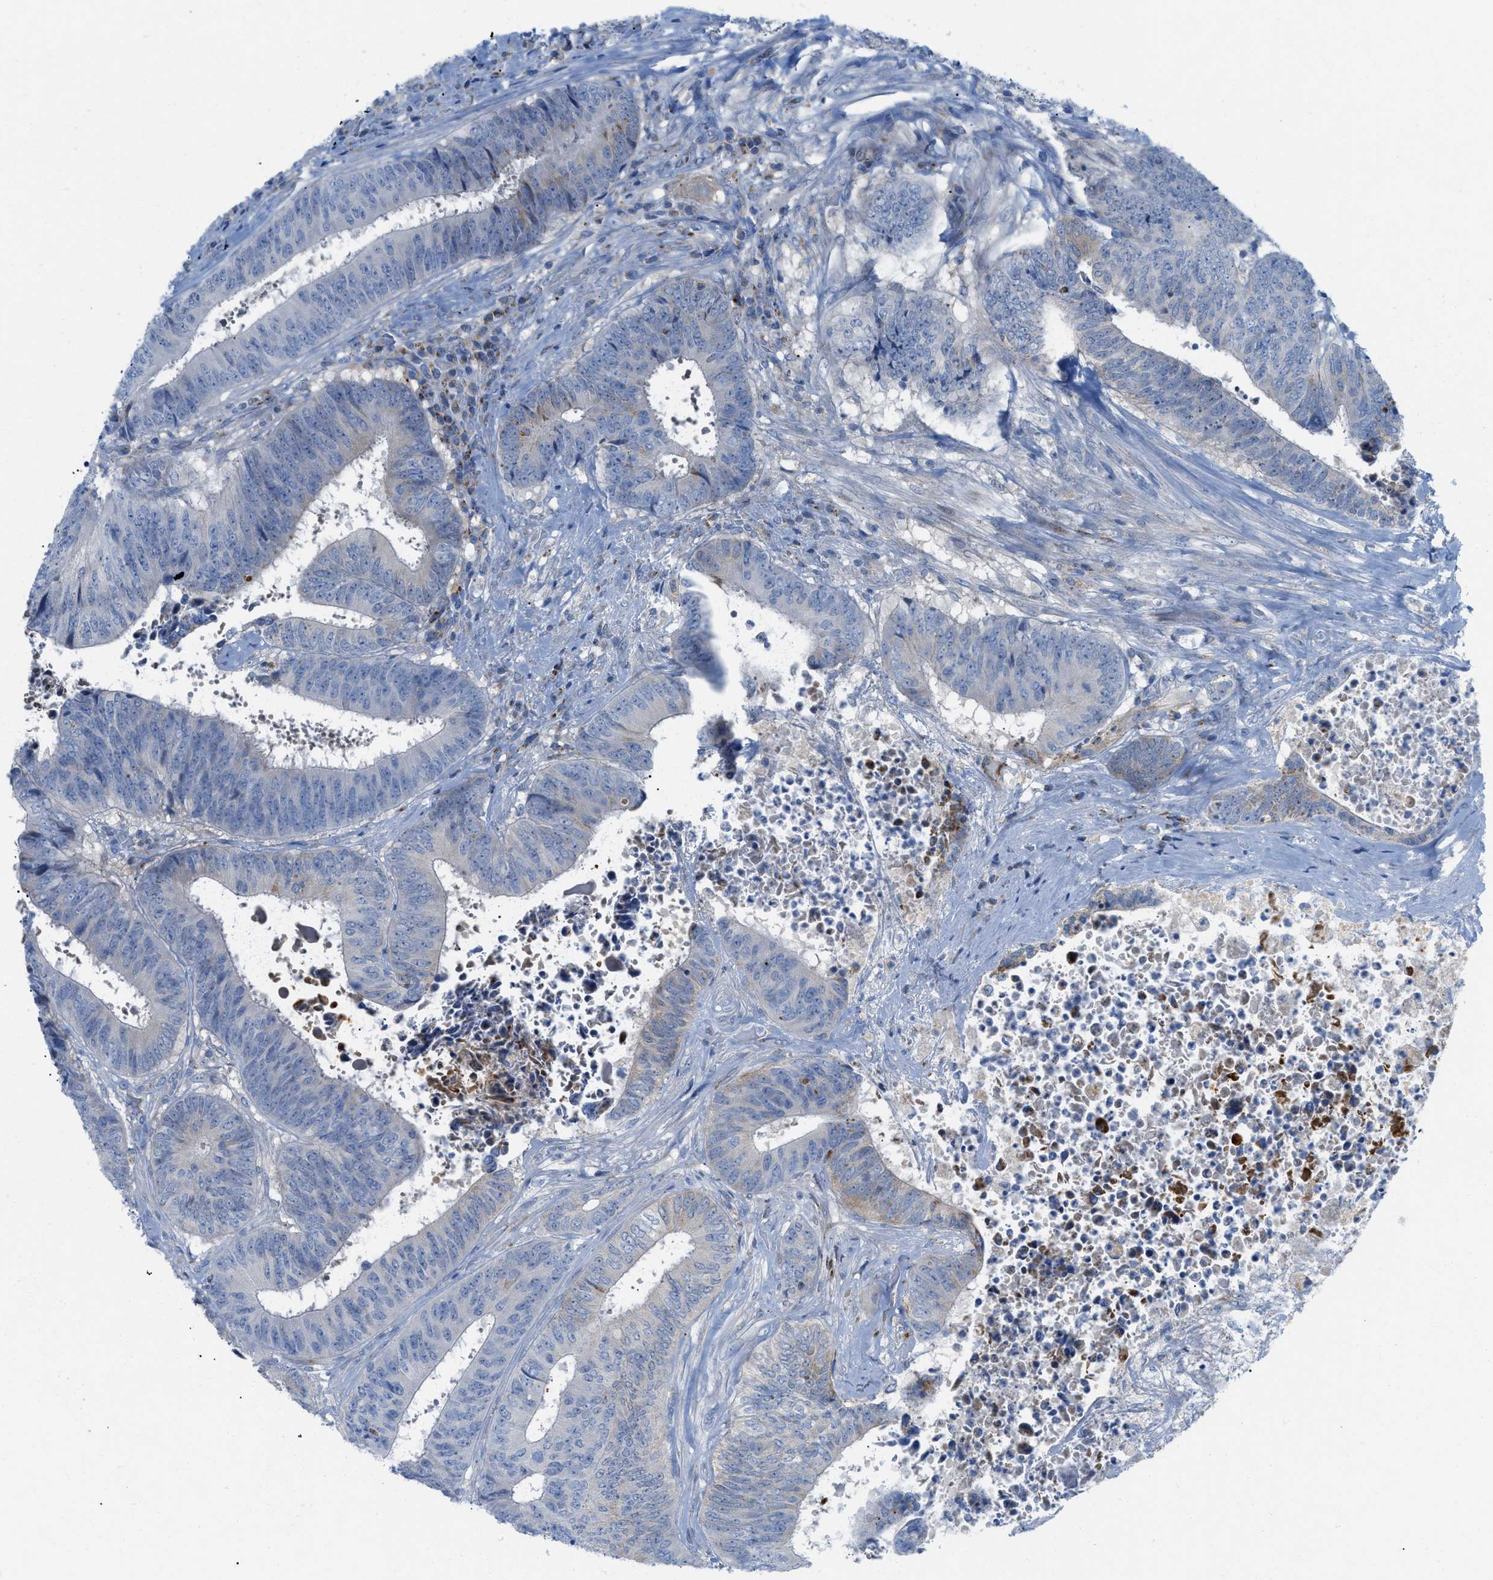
{"staining": {"intensity": "weak", "quantity": "<25%", "location": "cytoplasmic/membranous"}, "tissue": "colorectal cancer", "cell_type": "Tumor cells", "image_type": "cancer", "snomed": [{"axis": "morphology", "description": "Adenocarcinoma, NOS"}, {"axis": "topography", "description": "Rectum"}], "caption": "Immunohistochemistry (IHC) photomicrograph of neoplastic tissue: human colorectal cancer (adenocarcinoma) stained with DAB exhibits no significant protein expression in tumor cells. (Stains: DAB immunohistochemistry with hematoxylin counter stain, Microscopy: brightfield microscopy at high magnification).", "gene": "RBBP9", "patient": {"sex": "male", "age": 72}}